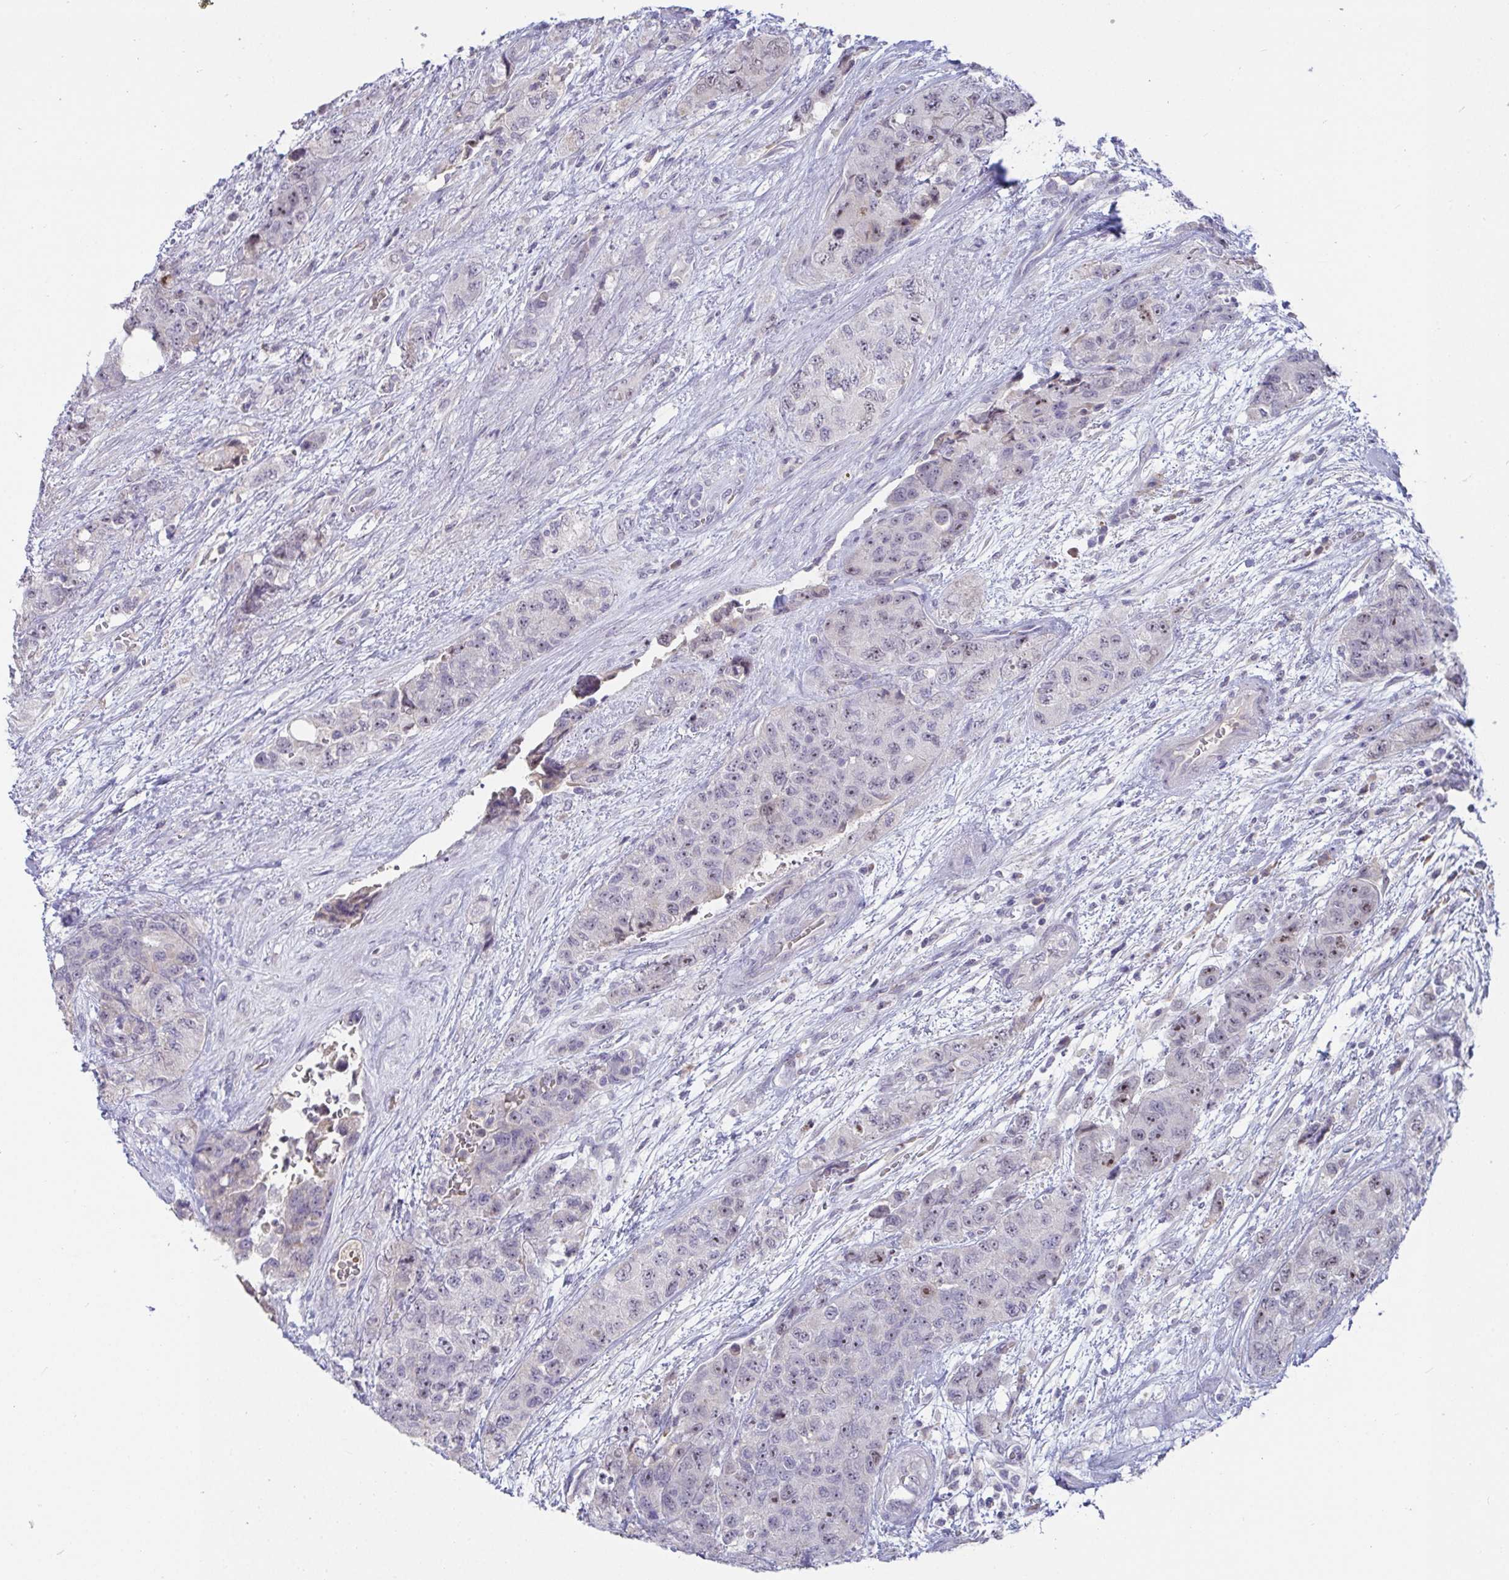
{"staining": {"intensity": "weak", "quantity": "25%-75%", "location": "nuclear"}, "tissue": "urothelial cancer", "cell_type": "Tumor cells", "image_type": "cancer", "snomed": [{"axis": "morphology", "description": "Urothelial carcinoma, High grade"}, {"axis": "topography", "description": "Urinary bladder"}], "caption": "Tumor cells show low levels of weak nuclear positivity in approximately 25%-75% of cells in human urothelial cancer. Immunohistochemistry (ihc) stains the protein of interest in brown and the nuclei are stained blue.", "gene": "MYC", "patient": {"sex": "female", "age": 78}}